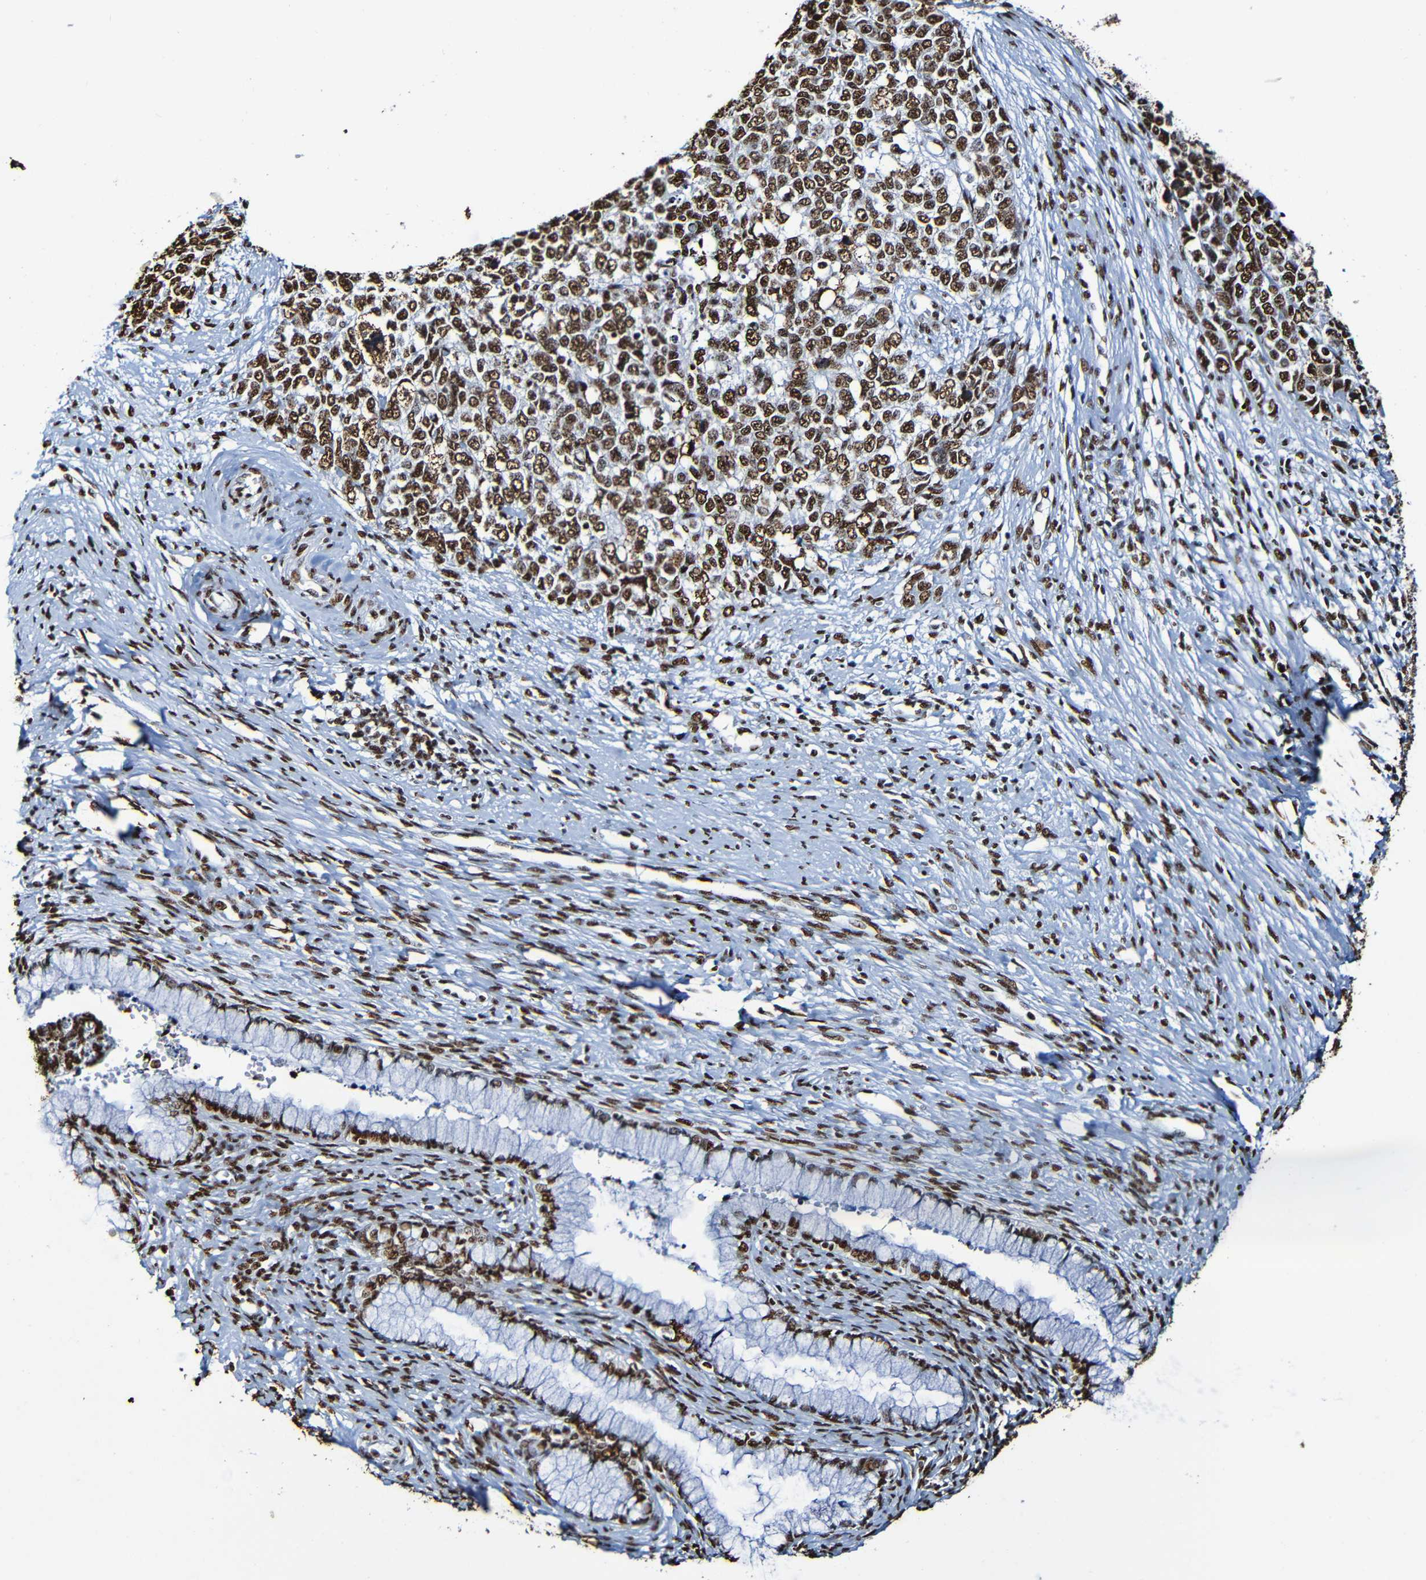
{"staining": {"intensity": "strong", "quantity": ">75%", "location": "nuclear"}, "tissue": "cervical cancer", "cell_type": "Tumor cells", "image_type": "cancer", "snomed": [{"axis": "morphology", "description": "Squamous cell carcinoma, NOS"}, {"axis": "topography", "description": "Cervix"}], "caption": "Protein staining reveals strong nuclear positivity in about >75% of tumor cells in cervical cancer. (DAB (3,3'-diaminobenzidine) IHC, brown staining for protein, blue staining for nuclei).", "gene": "SRSF3", "patient": {"sex": "female", "age": 63}}